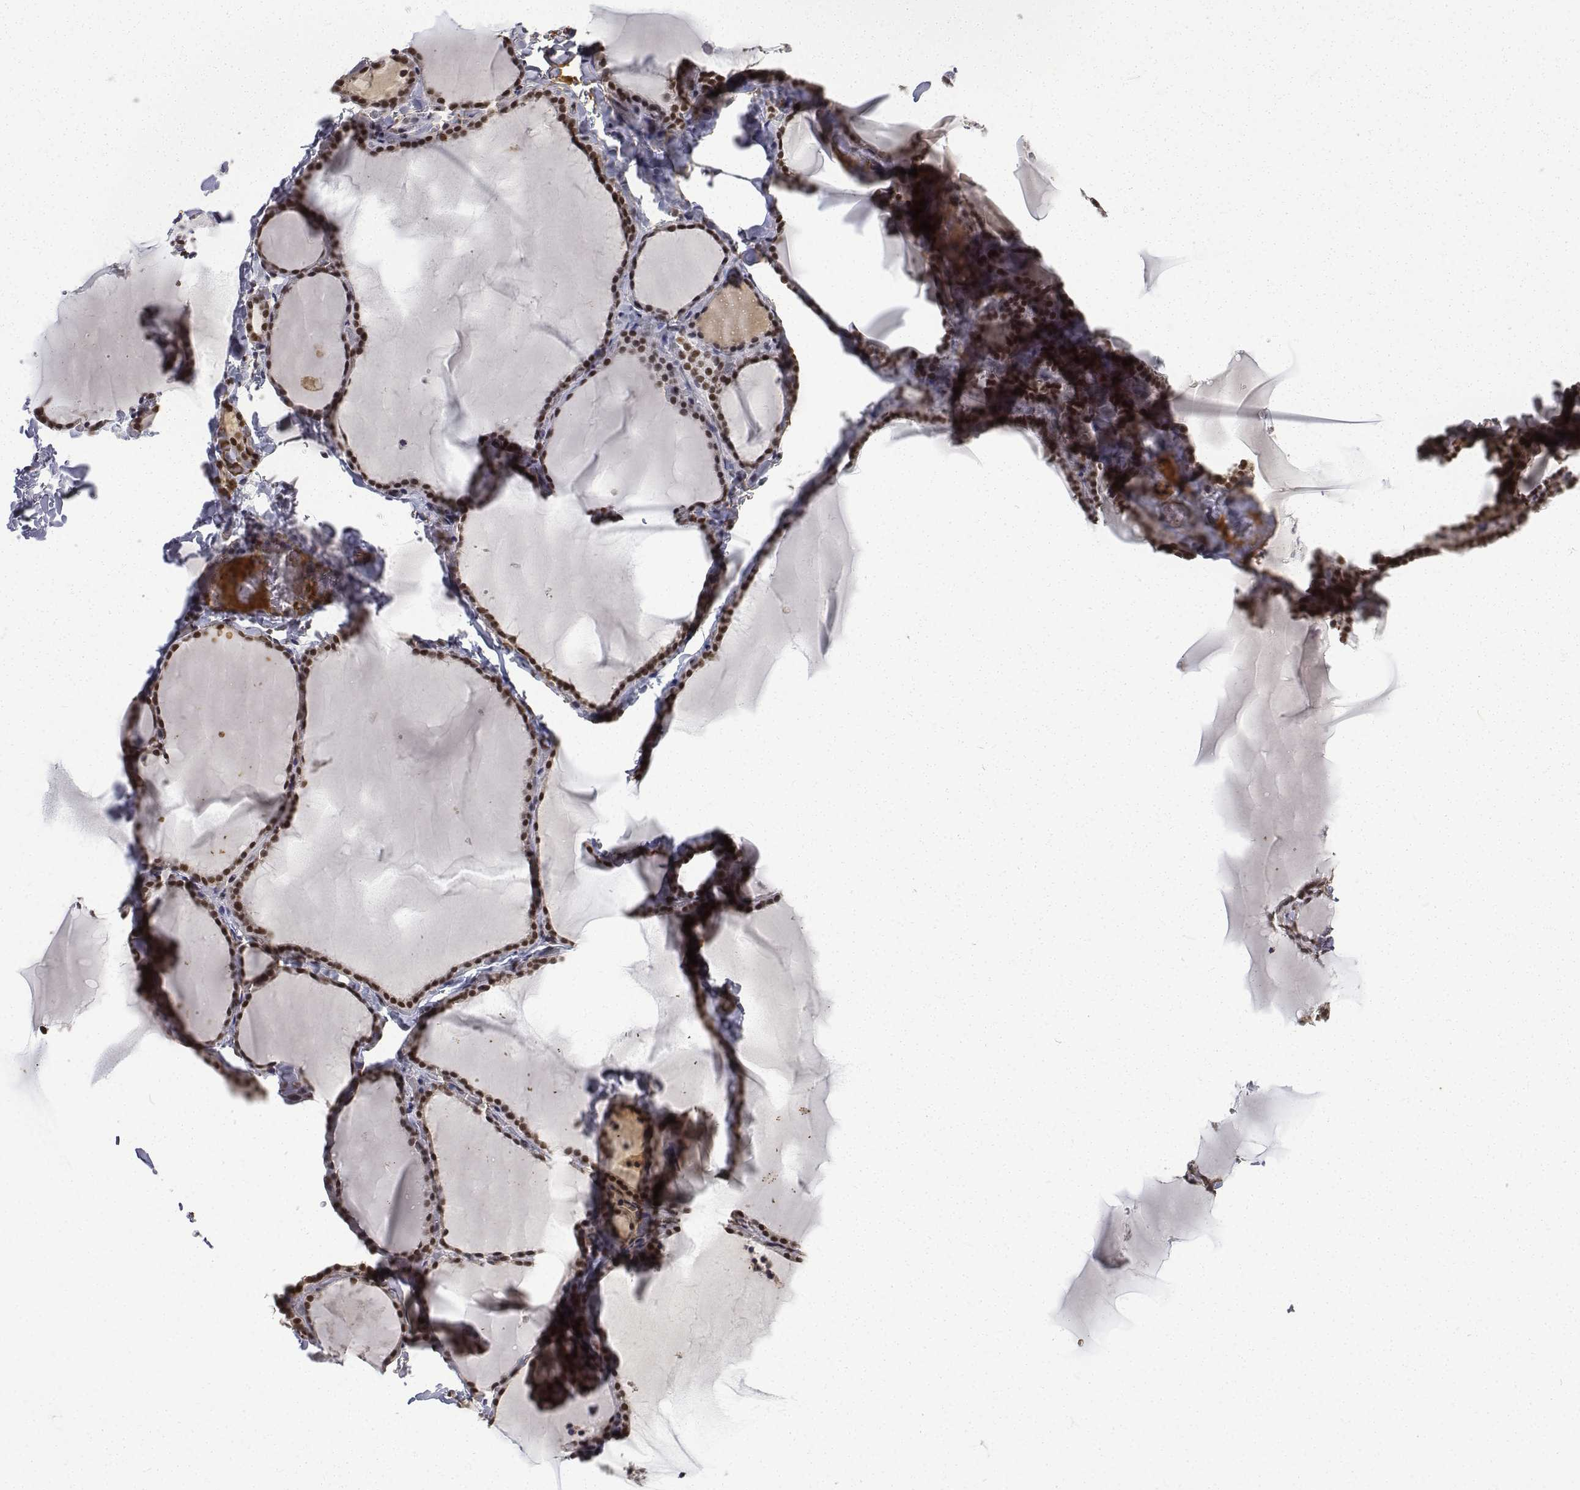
{"staining": {"intensity": "strong", "quantity": ">75%", "location": "nuclear"}, "tissue": "thyroid gland", "cell_type": "Glandular cells", "image_type": "normal", "snomed": [{"axis": "morphology", "description": "Normal tissue, NOS"}, {"axis": "topography", "description": "Thyroid gland"}], "caption": "Protein staining reveals strong nuclear positivity in approximately >75% of glandular cells in unremarkable thyroid gland.", "gene": "ATRX", "patient": {"sex": "female", "age": 22}}